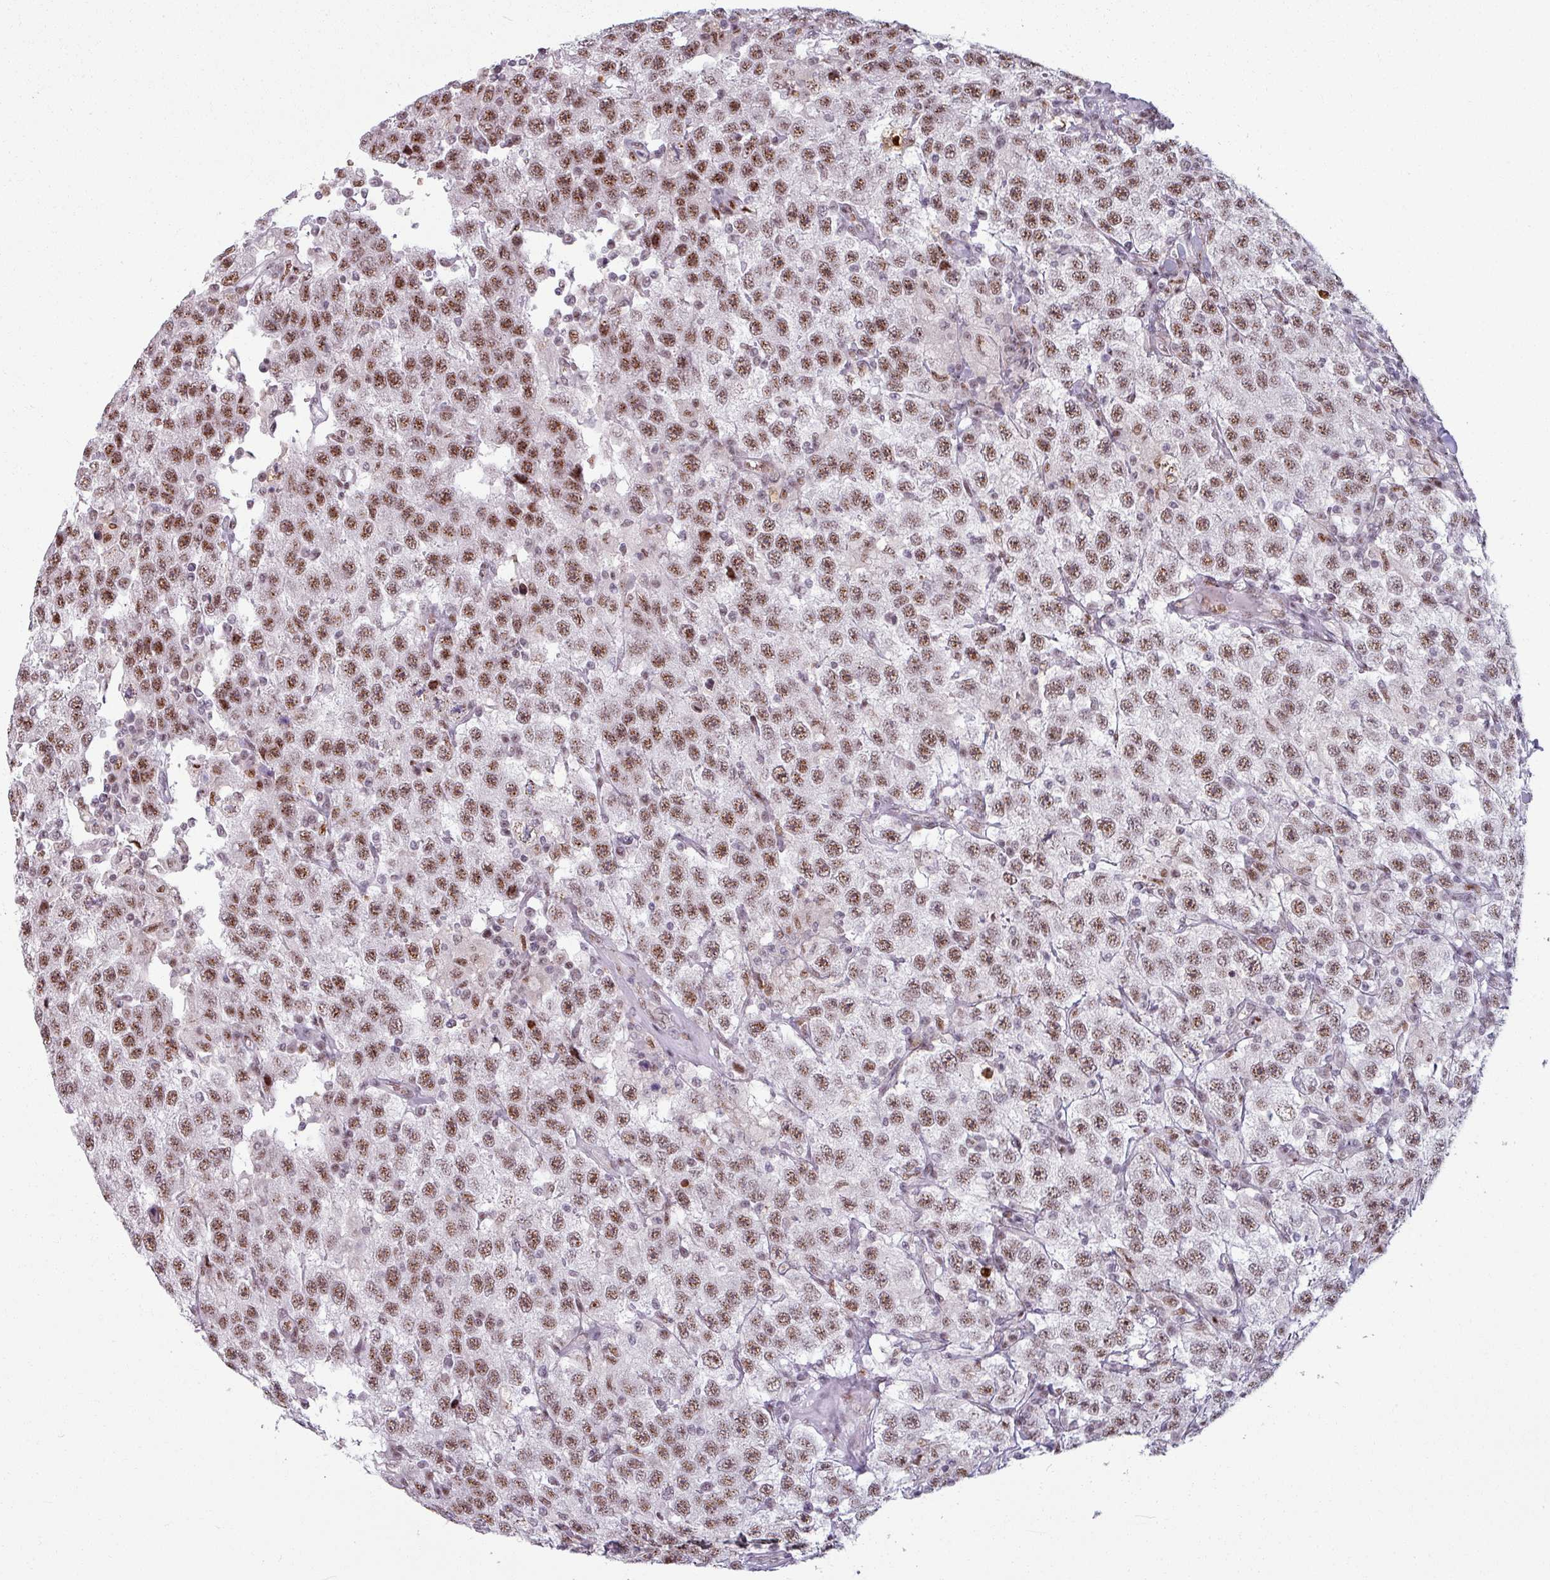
{"staining": {"intensity": "moderate", "quantity": ">75%", "location": "nuclear"}, "tissue": "testis cancer", "cell_type": "Tumor cells", "image_type": "cancer", "snomed": [{"axis": "morphology", "description": "Seminoma, NOS"}, {"axis": "topography", "description": "Testis"}], "caption": "Brown immunohistochemical staining in human seminoma (testis) reveals moderate nuclear expression in approximately >75% of tumor cells.", "gene": "NCOR1", "patient": {"sex": "male", "age": 41}}